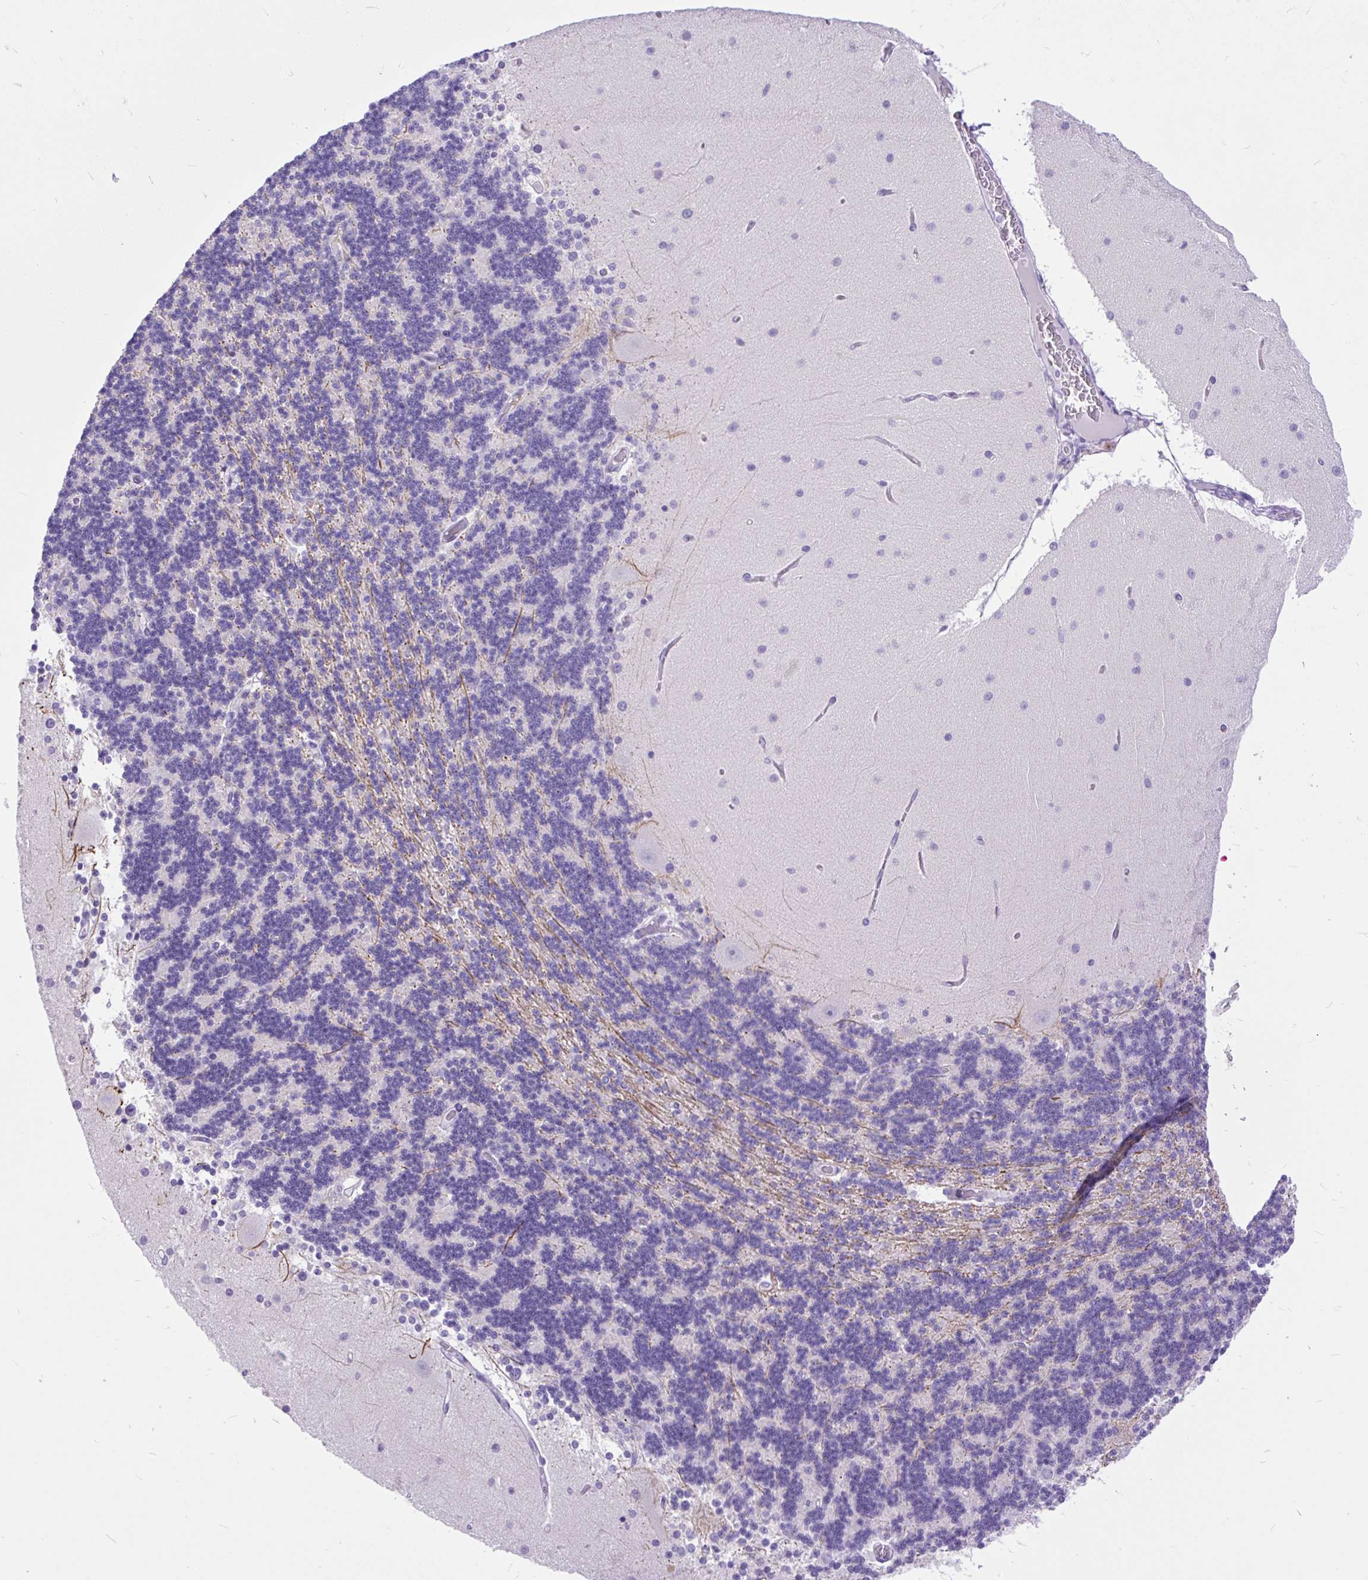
{"staining": {"intensity": "negative", "quantity": "none", "location": "none"}, "tissue": "cerebellum", "cell_type": "Cells in granular layer", "image_type": "normal", "snomed": [{"axis": "morphology", "description": "Normal tissue, NOS"}, {"axis": "topography", "description": "Cerebellum"}], "caption": "DAB immunohistochemical staining of benign cerebellum reveals no significant expression in cells in granular layer. (Brightfield microscopy of DAB (3,3'-diaminobenzidine) IHC at high magnification).", "gene": "ZNF256", "patient": {"sex": "female", "age": 54}}